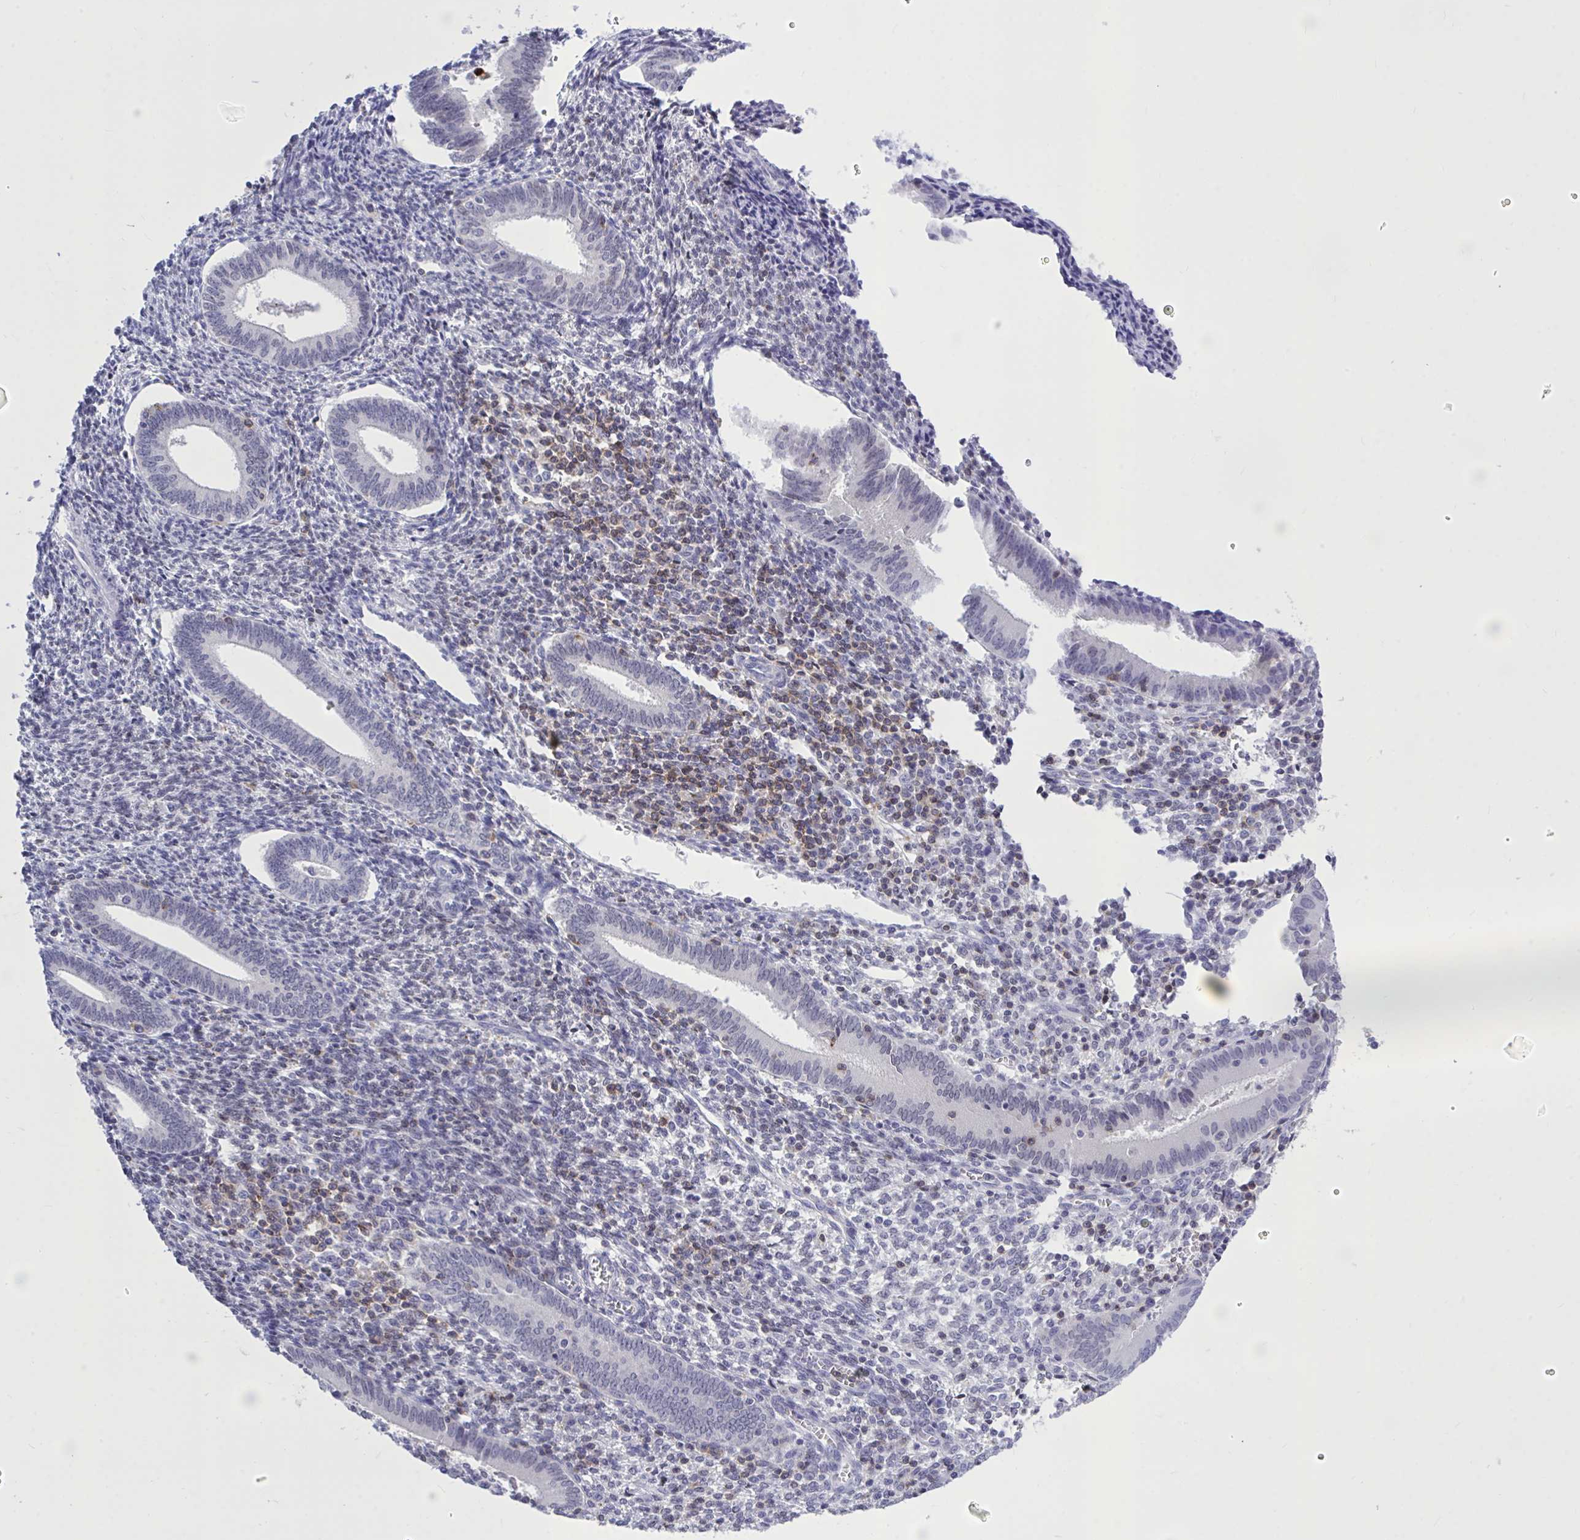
{"staining": {"intensity": "negative", "quantity": "none", "location": "none"}, "tissue": "endometrium", "cell_type": "Cells in endometrial stroma", "image_type": "normal", "snomed": [{"axis": "morphology", "description": "Normal tissue, NOS"}, {"axis": "topography", "description": "Endometrium"}], "caption": "Protein analysis of normal endometrium reveals no significant staining in cells in endometrial stroma. The staining was performed using DAB to visualize the protein expression in brown, while the nuclei were stained in blue with hematoxylin (Magnification: 20x).", "gene": "CXCL8", "patient": {"sex": "female", "age": 41}}